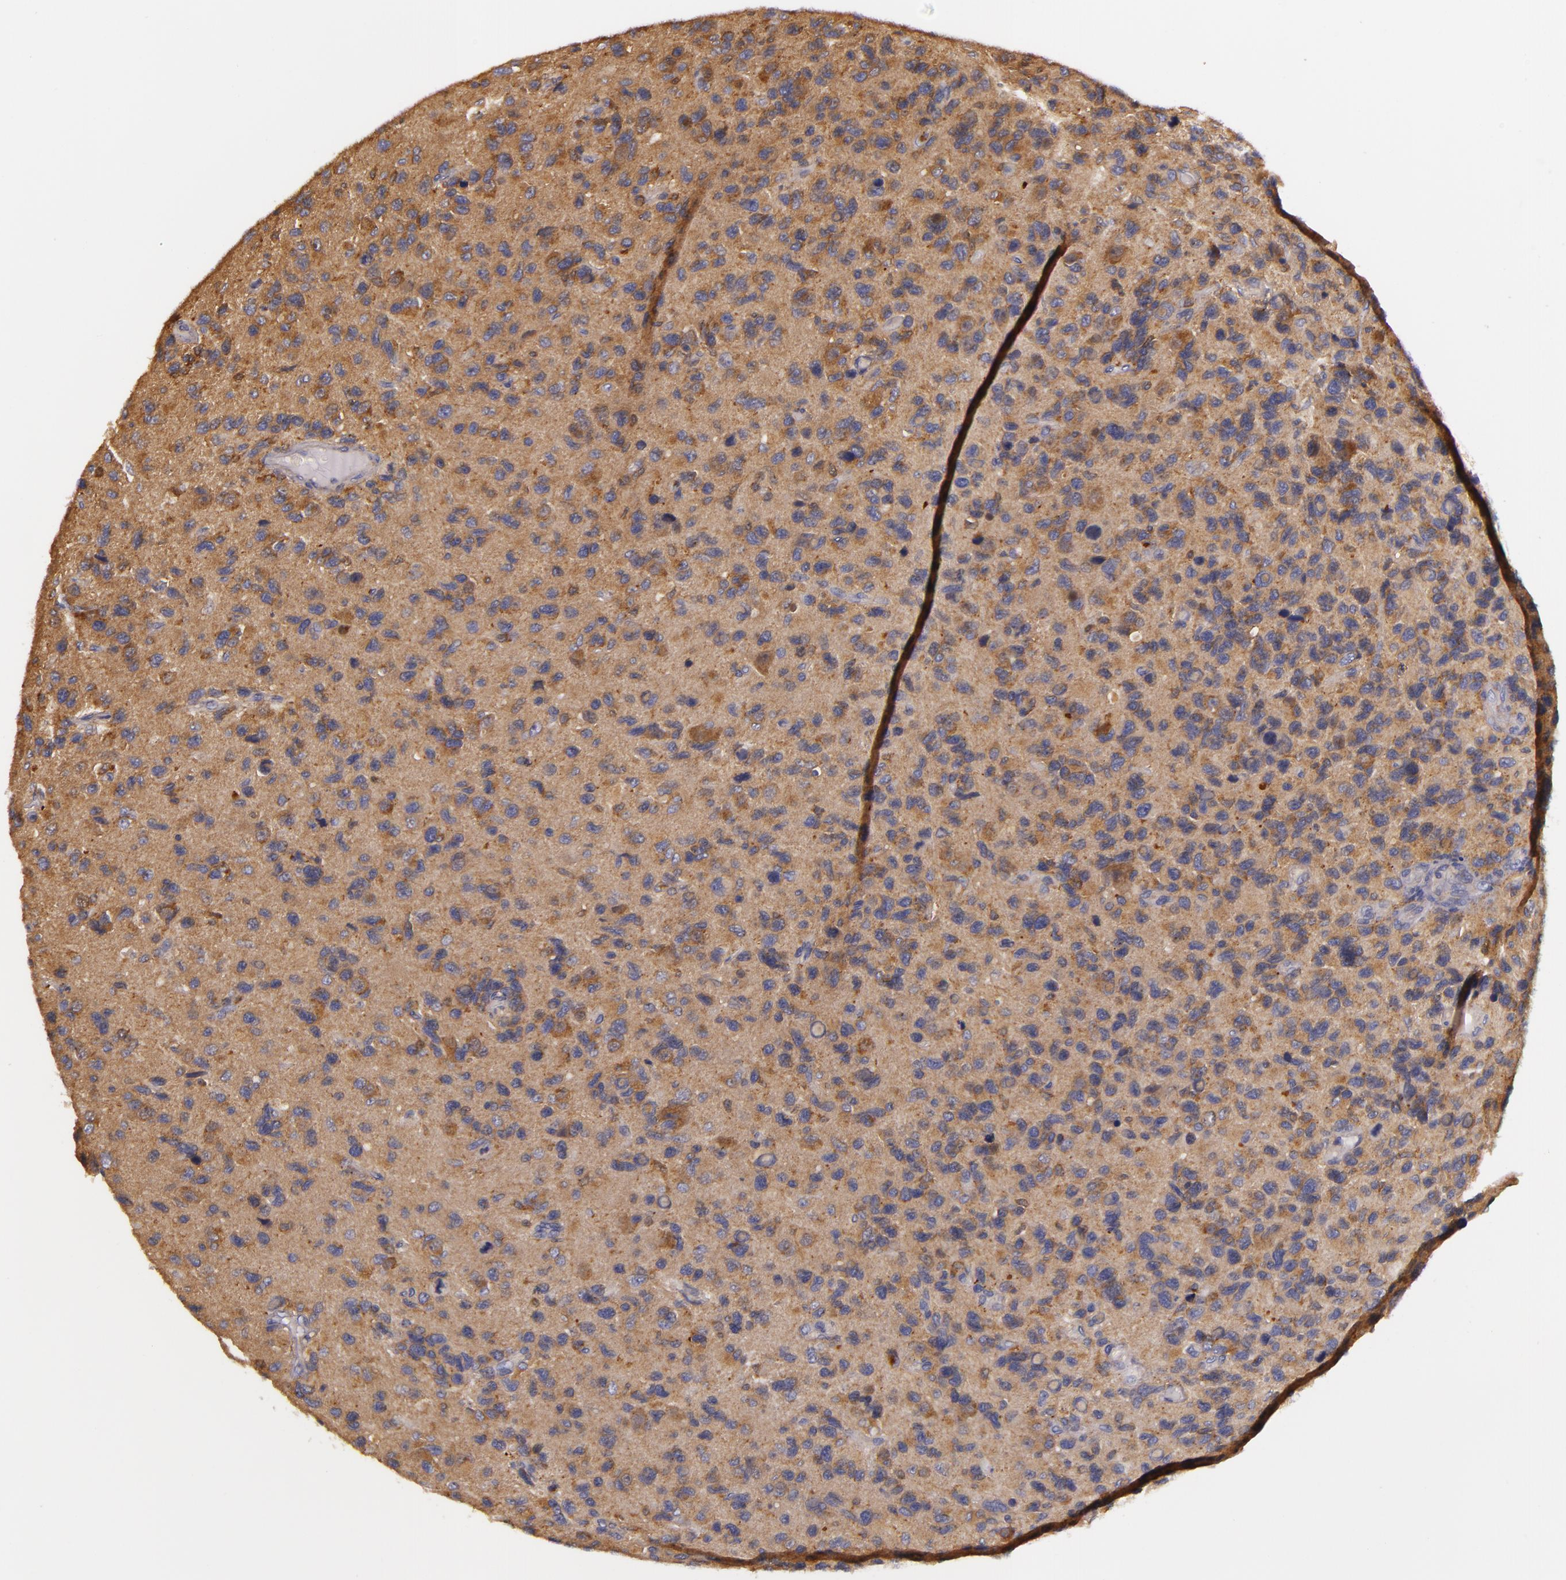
{"staining": {"intensity": "moderate", "quantity": ">75%", "location": "cytoplasmic/membranous"}, "tissue": "glioma", "cell_type": "Tumor cells", "image_type": "cancer", "snomed": [{"axis": "morphology", "description": "Glioma, malignant, High grade"}, {"axis": "topography", "description": "Brain"}], "caption": "A histopathology image showing moderate cytoplasmic/membranous positivity in about >75% of tumor cells in glioma, as visualized by brown immunohistochemical staining.", "gene": "TOM1", "patient": {"sex": "male", "age": 77}}